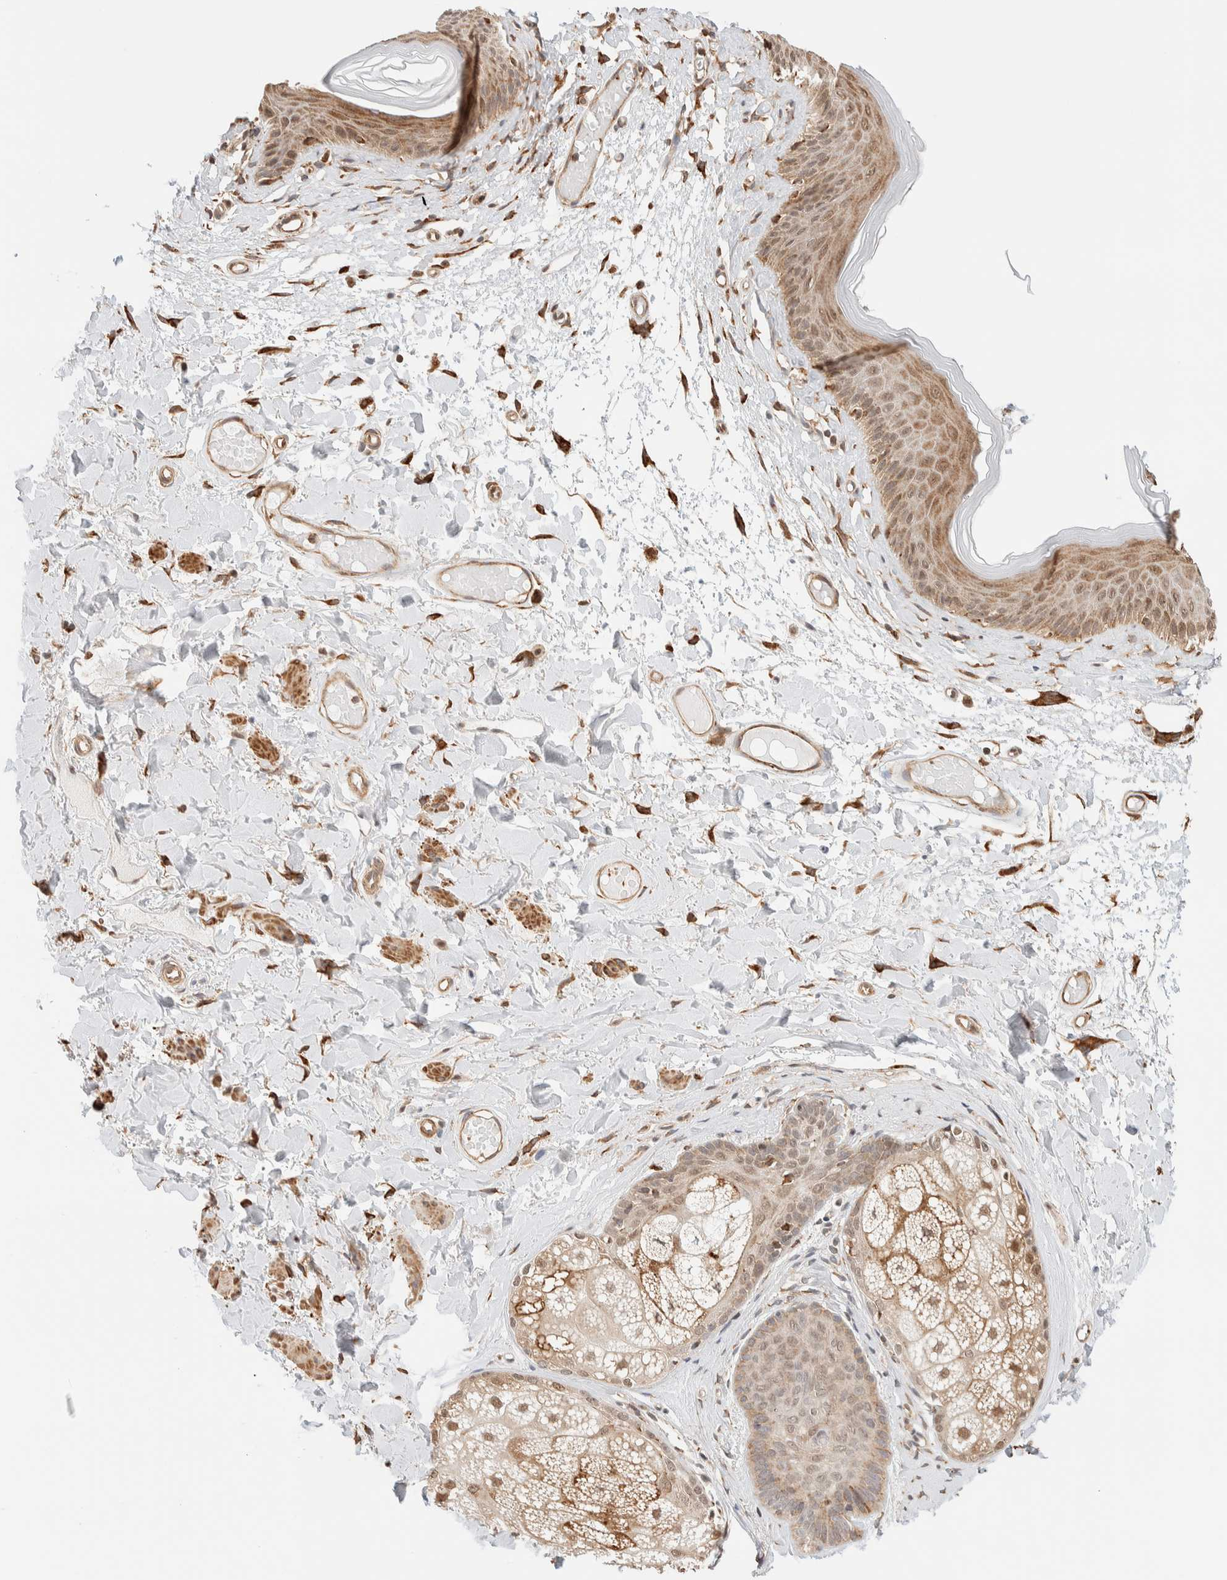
{"staining": {"intensity": "moderate", "quantity": ">75%", "location": "cytoplasmic/membranous,nuclear"}, "tissue": "skin", "cell_type": "Epidermal cells", "image_type": "normal", "snomed": [{"axis": "morphology", "description": "Normal tissue, NOS"}, {"axis": "topography", "description": "Vulva"}], "caption": "An image showing moderate cytoplasmic/membranous,nuclear staining in about >75% of epidermal cells in unremarkable skin, as visualized by brown immunohistochemical staining.", "gene": "INTS1", "patient": {"sex": "female", "age": 73}}